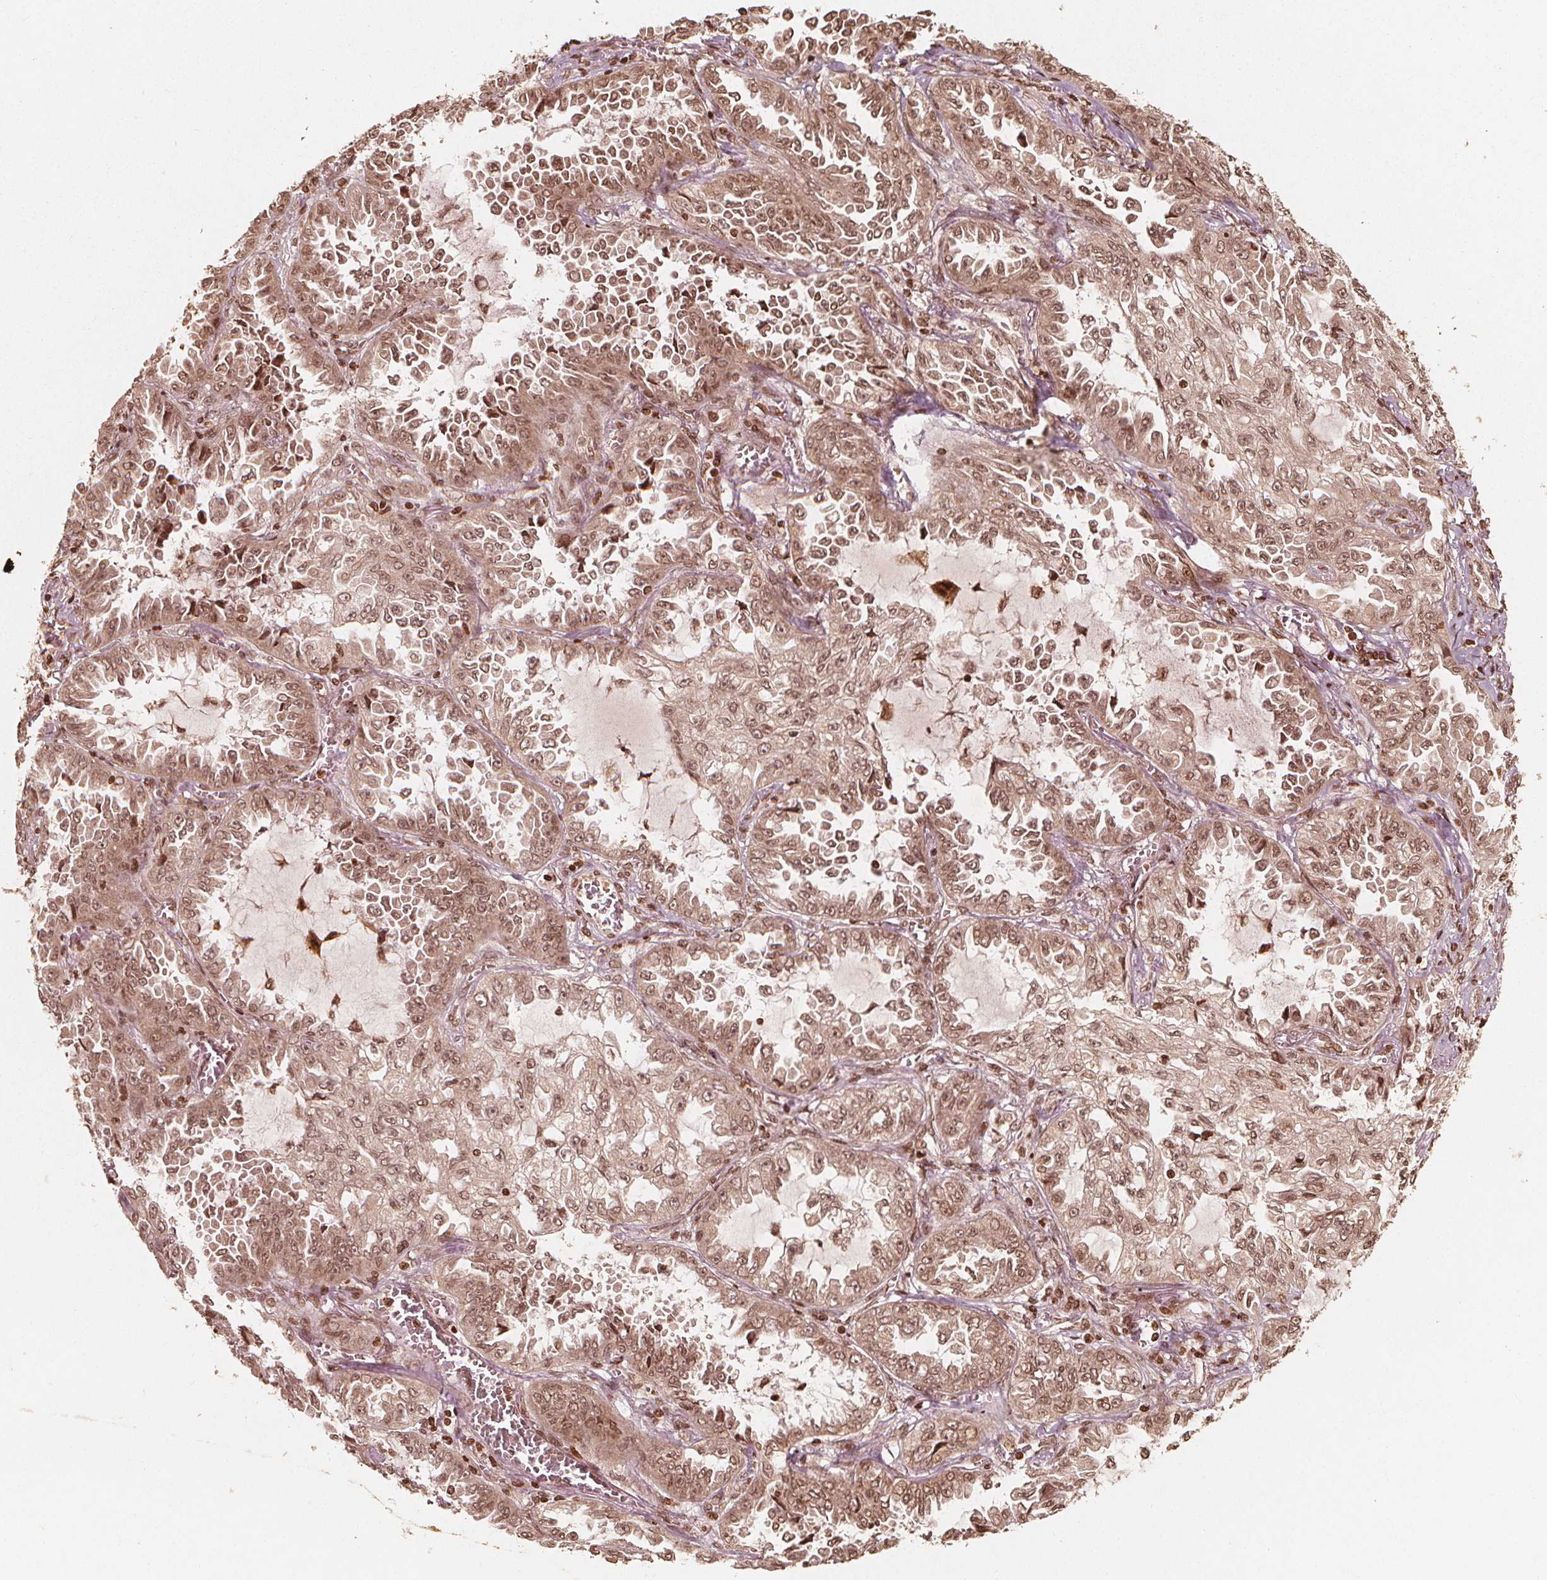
{"staining": {"intensity": "moderate", "quantity": ">75%", "location": "nuclear"}, "tissue": "lung cancer", "cell_type": "Tumor cells", "image_type": "cancer", "snomed": [{"axis": "morphology", "description": "Adenocarcinoma, NOS"}, {"axis": "topography", "description": "Lung"}], "caption": "Moderate nuclear protein expression is identified in approximately >75% of tumor cells in lung cancer (adenocarcinoma).", "gene": "H3C14", "patient": {"sex": "female", "age": 52}}